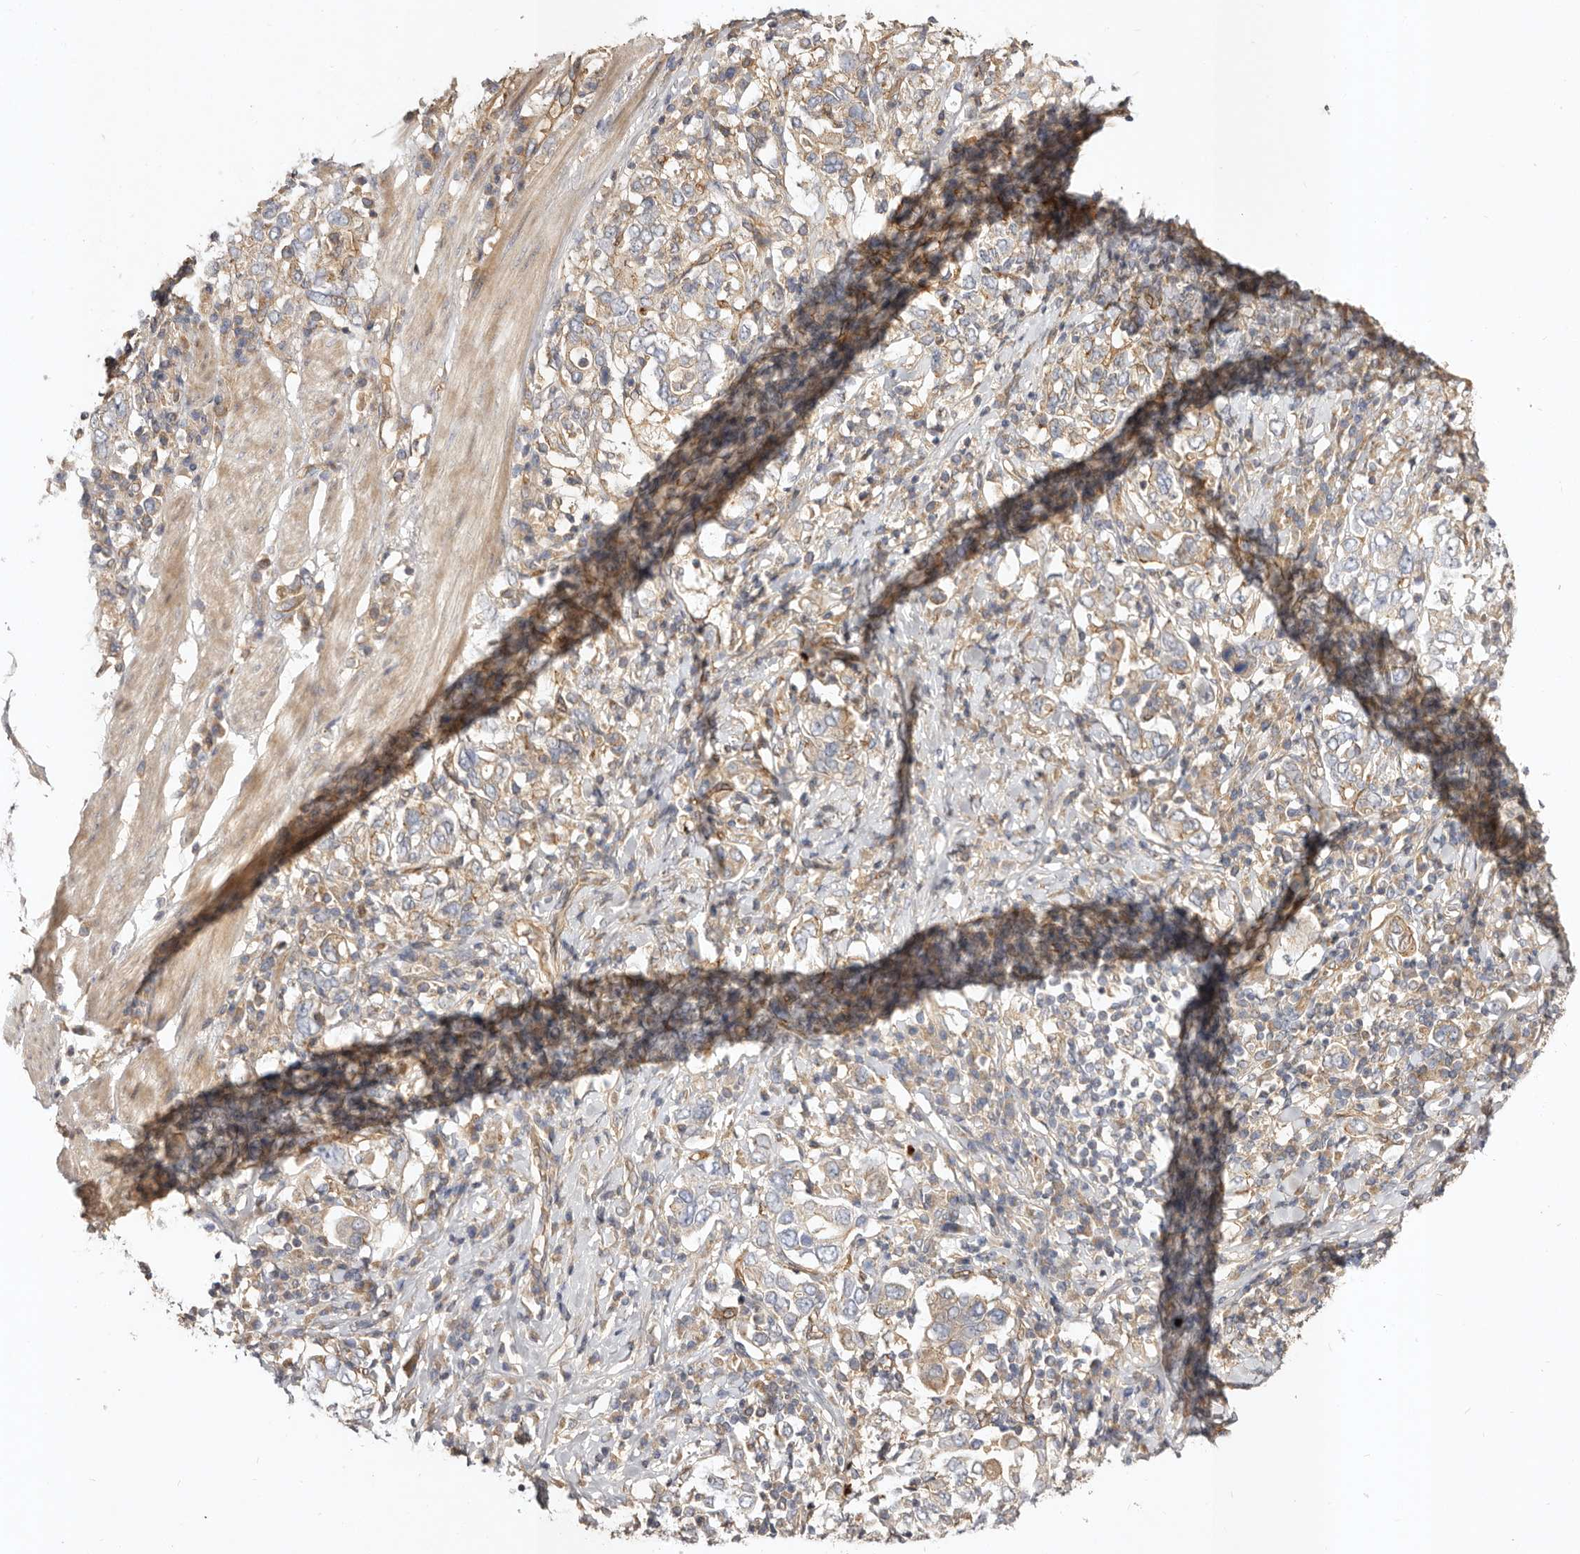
{"staining": {"intensity": "weak", "quantity": ">75%", "location": "cytoplasmic/membranous"}, "tissue": "stomach cancer", "cell_type": "Tumor cells", "image_type": "cancer", "snomed": [{"axis": "morphology", "description": "Adenocarcinoma, NOS"}, {"axis": "topography", "description": "Stomach, upper"}], "caption": "The micrograph shows a brown stain indicating the presence of a protein in the cytoplasmic/membranous of tumor cells in stomach cancer.", "gene": "ADAMTS9", "patient": {"sex": "male", "age": 62}}